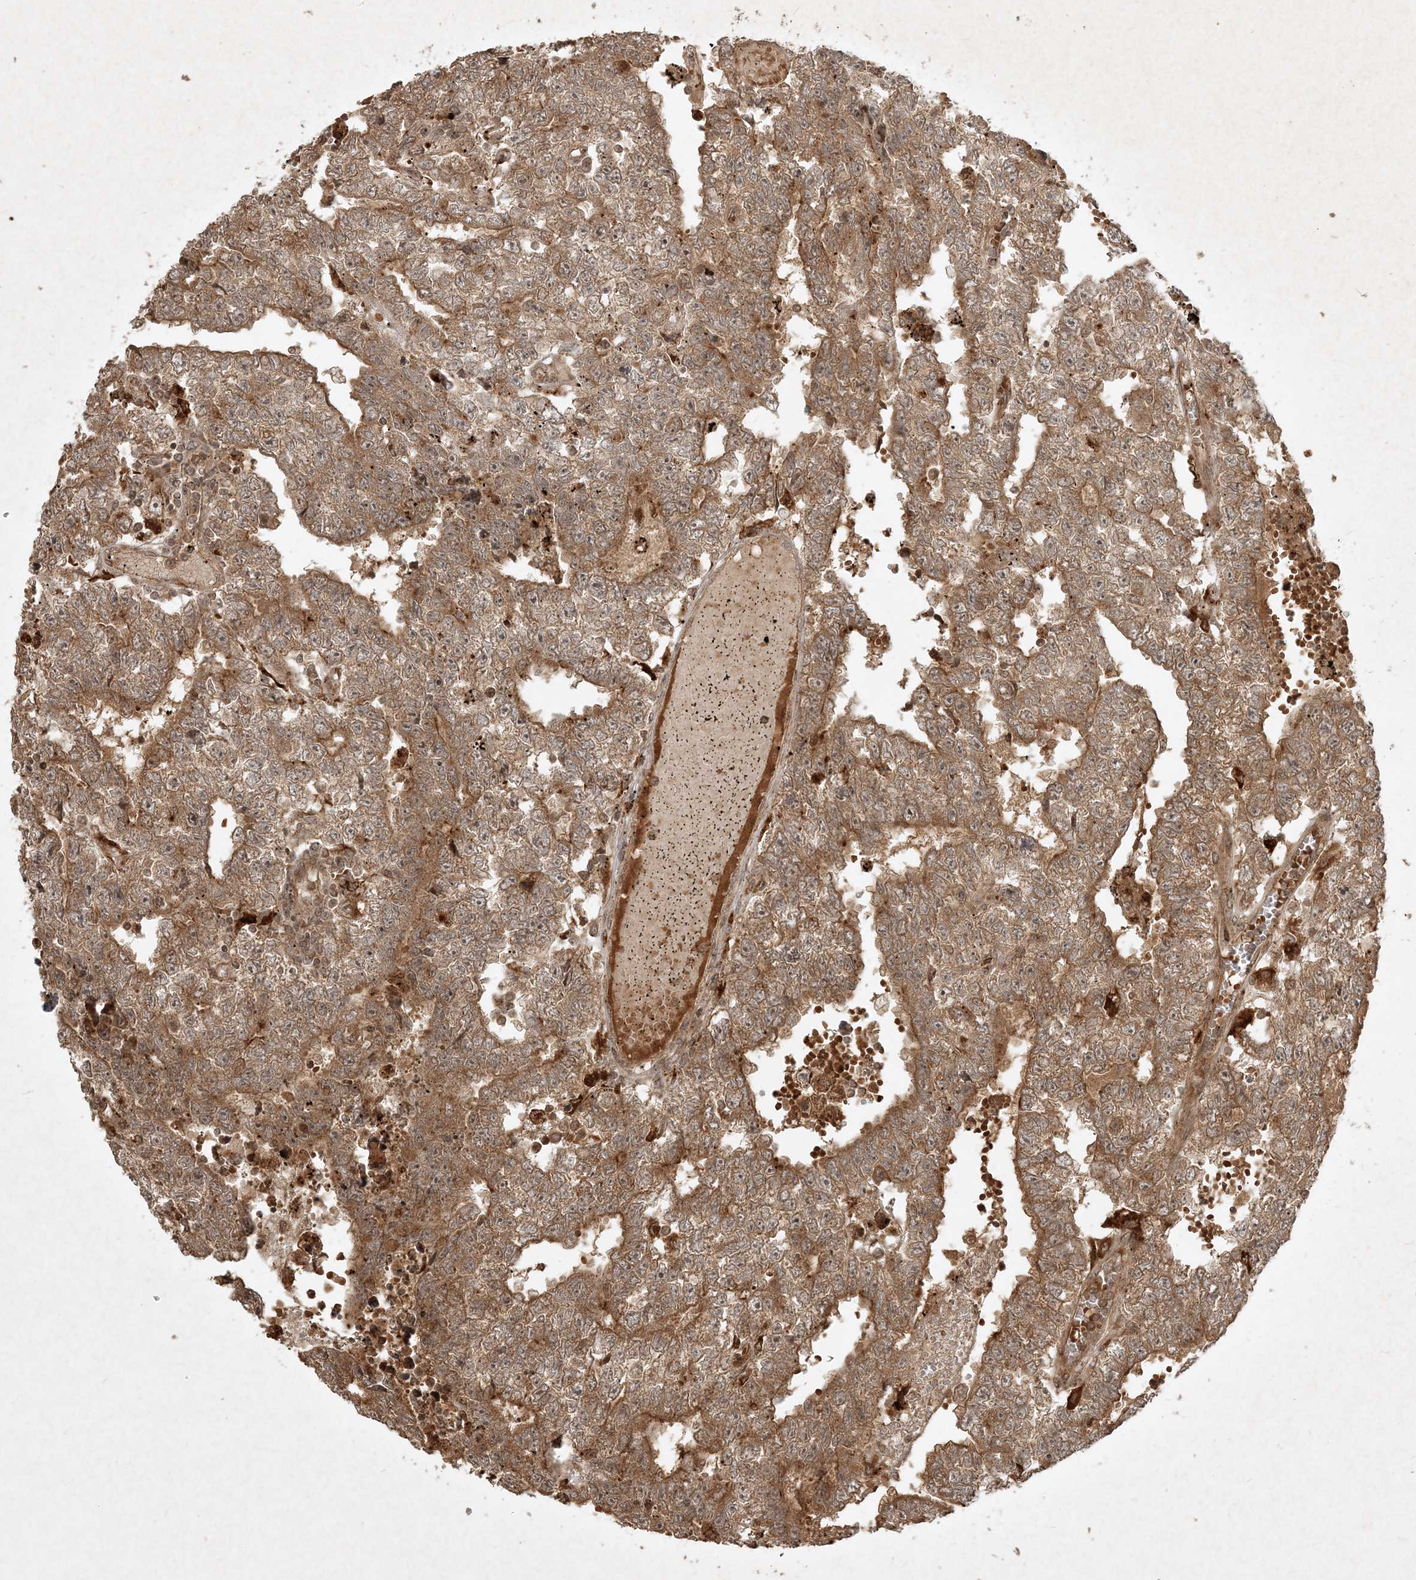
{"staining": {"intensity": "moderate", "quantity": ">75%", "location": "cytoplasmic/membranous"}, "tissue": "testis cancer", "cell_type": "Tumor cells", "image_type": "cancer", "snomed": [{"axis": "morphology", "description": "Carcinoma, Embryonal, NOS"}, {"axis": "topography", "description": "Testis"}], "caption": "Immunohistochemistry of embryonal carcinoma (testis) demonstrates medium levels of moderate cytoplasmic/membranous positivity in about >75% of tumor cells. Using DAB (brown) and hematoxylin (blue) stains, captured at high magnification using brightfield microscopy.", "gene": "NARS1", "patient": {"sex": "male", "age": 25}}